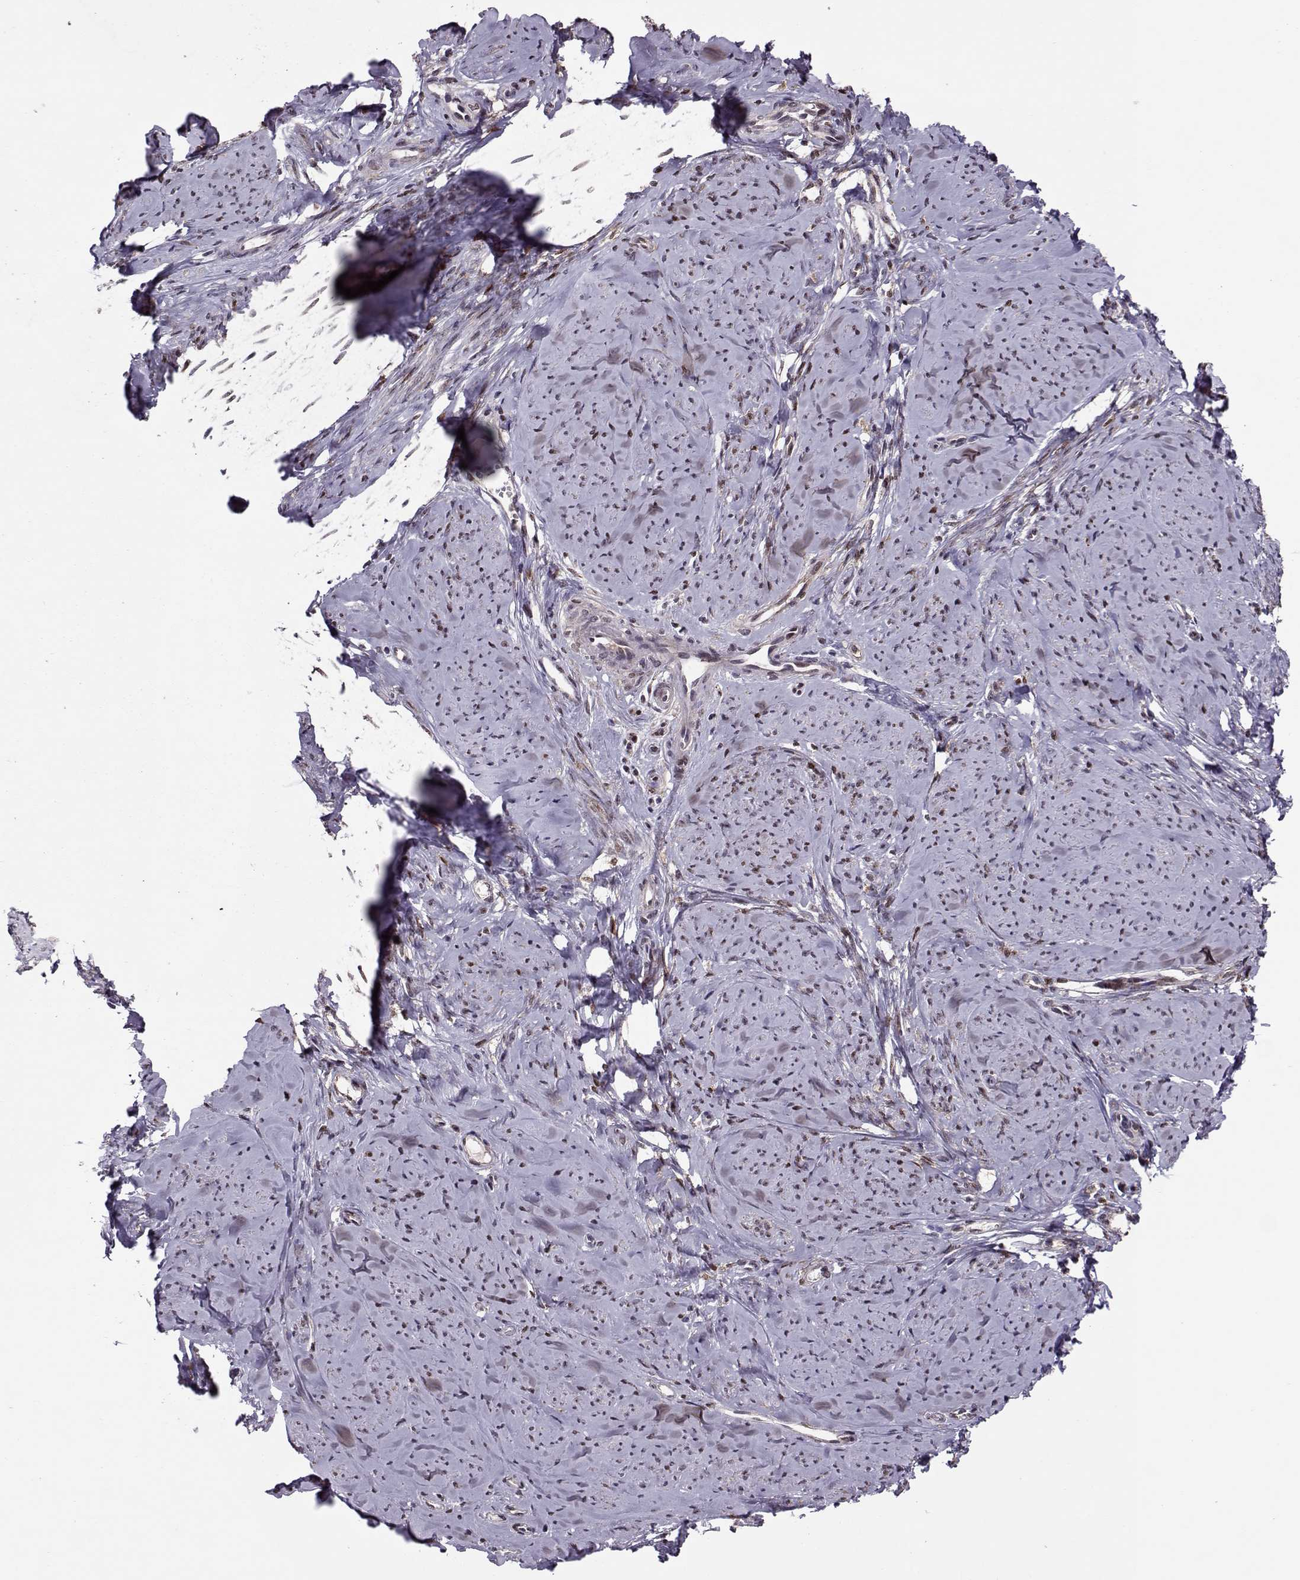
{"staining": {"intensity": "moderate", "quantity": "<25%", "location": "nuclear"}, "tissue": "smooth muscle", "cell_type": "Smooth muscle cells", "image_type": "normal", "snomed": [{"axis": "morphology", "description": "Normal tissue, NOS"}, {"axis": "topography", "description": "Smooth muscle"}], "caption": "Benign smooth muscle reveals moderate nuclear expression in approximately <25% of smooth muscle cells (DAB (3,3'-diaminobenzidine) = brown stain, brightfield microscopy at high magnification)..", "gene": "CDK4", "patient": {"sex": "female", "age": 48}}